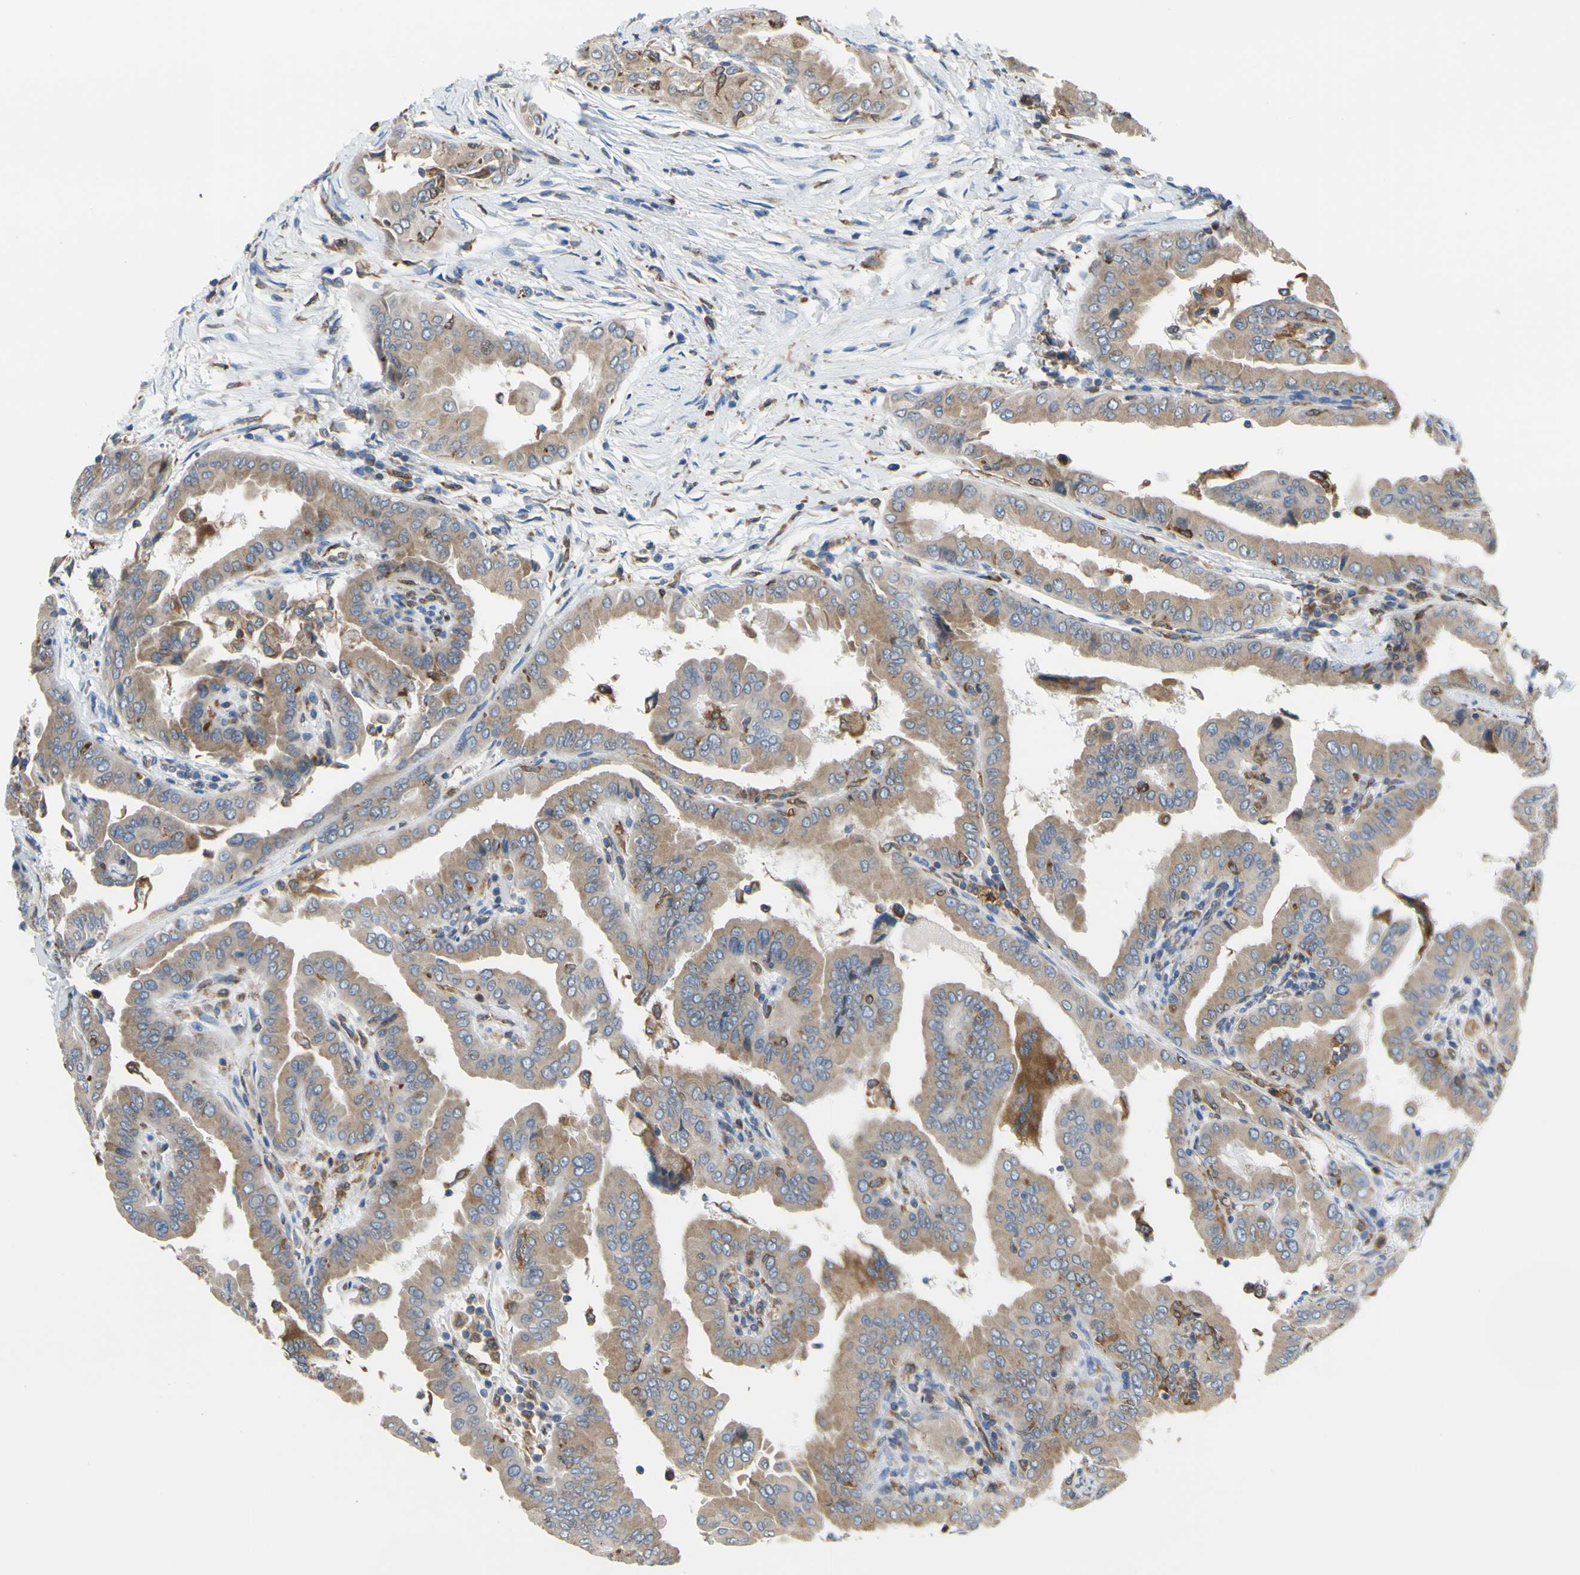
{"staining": {"intensity": "moderate", "quantity": ">75%", "location": "cytoplasmic/membranous"}, "tissue": "thyroid cancer", "cell_type": "Tumor cells", "image_type": "cancer", "snomed": [{"axis": "morphology", "description": "Papillary adenocarcinoma, NOS"}, {"axis": "topography", "description": "Thyroid gland"}], "caption": "Brown immunohistochemical staining in human thyroid cancer exhibits moderate cytoplasmic/membranous expression in approximately >75% of tumor cells.", "gene": "MGST2", "patient": {"sex": "male", "age": 33}}